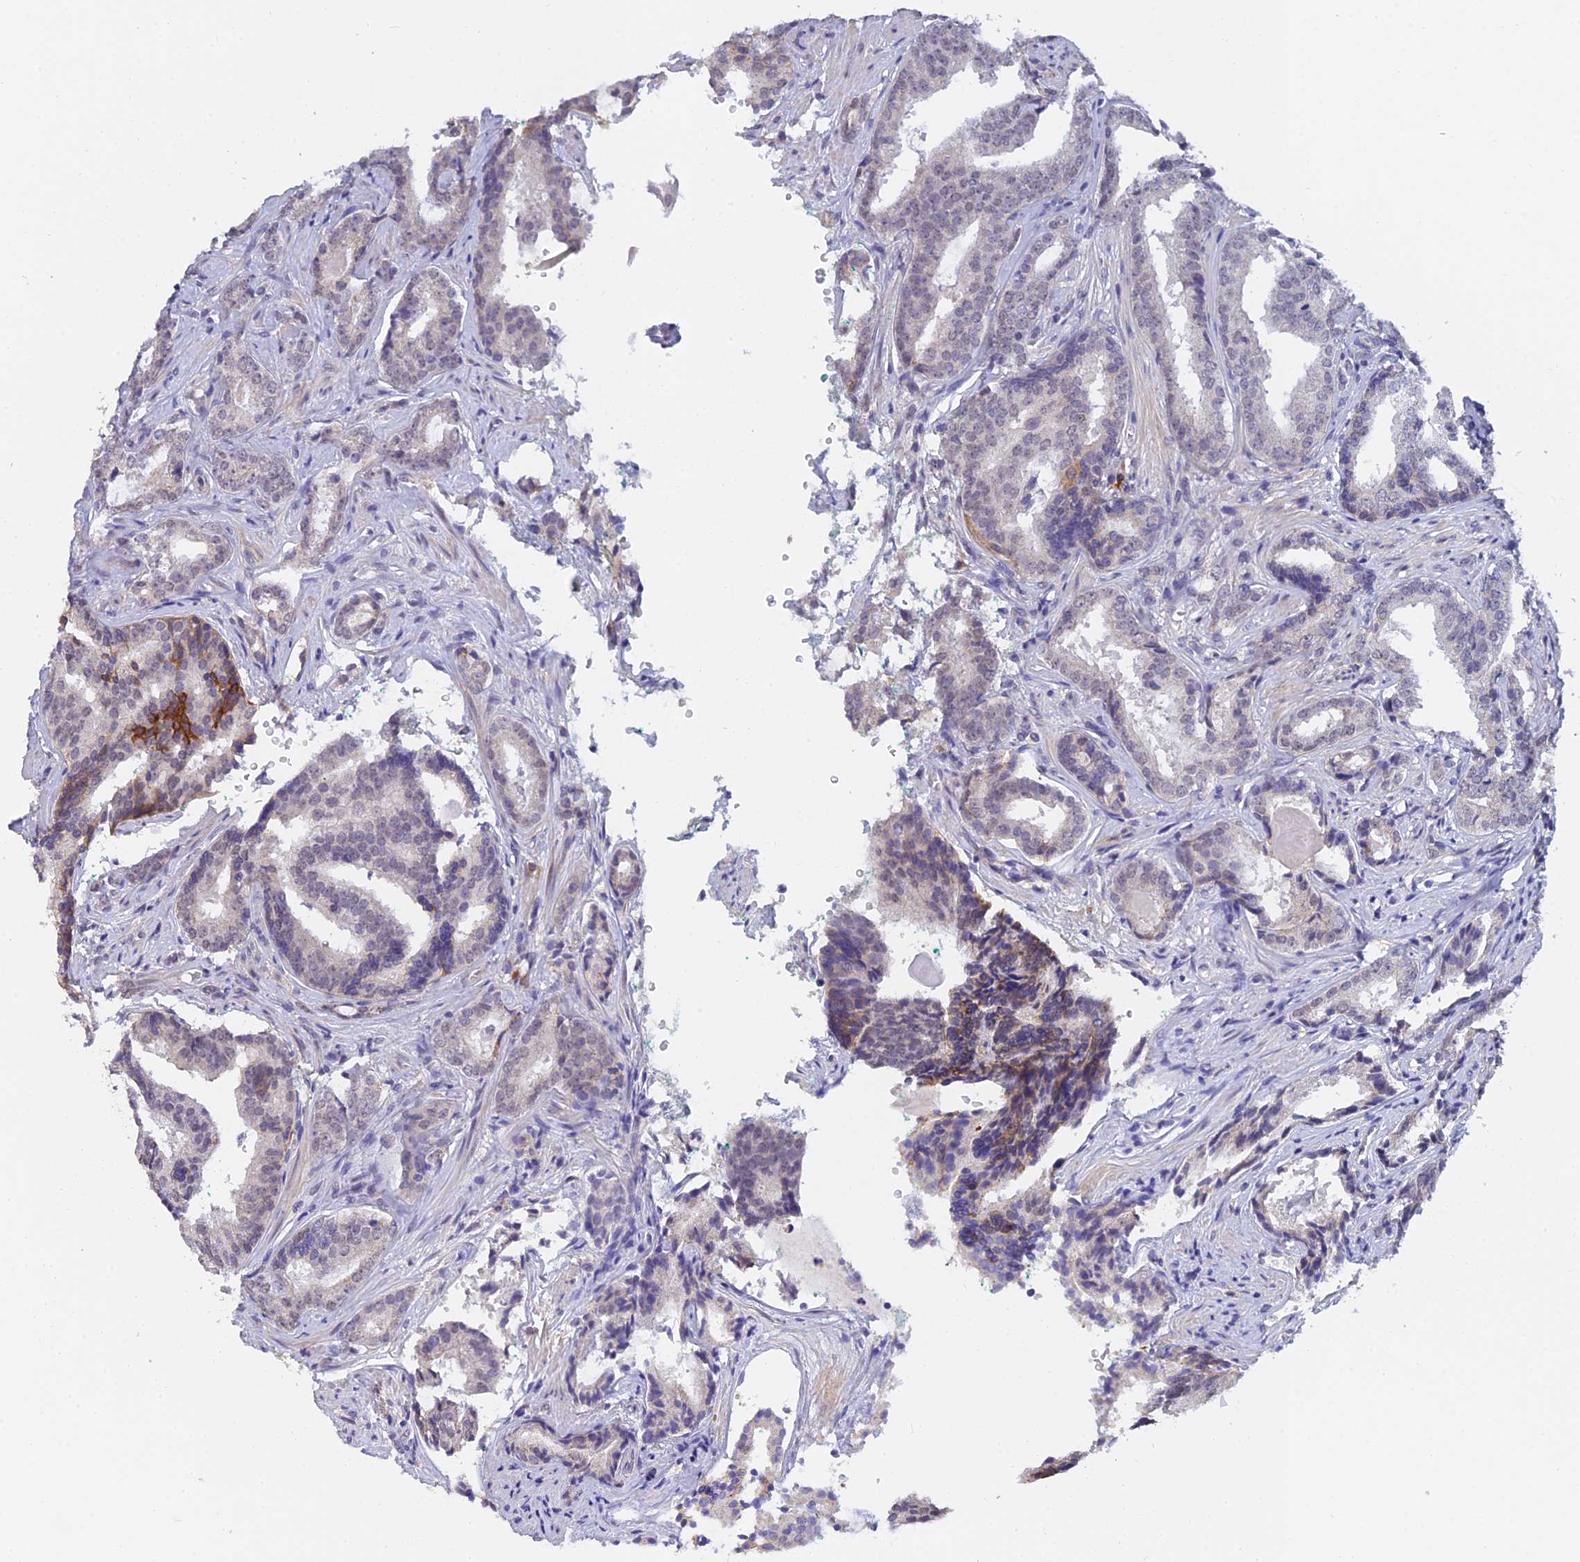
{"staining": {"intensity": "strong", "quantity": "<25%", "location": "cytoplasmic/membranous"}, "tissue": "prostate cancer", "cell_type": "Tumor cells", "image_type": "cancer", "snomed": [{"axis": "morphology", "description": "Adenocarcinoma, High grade"}, {"axis": "topography", "description": "Prostate"}], "caption": "Immunohistochemistry image of neoplastic tissue: prostate cancer (high-grade adenocarcinoma) stained using IHC exhibits medium levels of strong protein expression localized specifically in the cytoplasmic/membranous of tumor cells, appearing as a cytoplasmic/membranous brown color.", "gene": "HOXB1", "patient": {"sex": "male", "age": 63}}